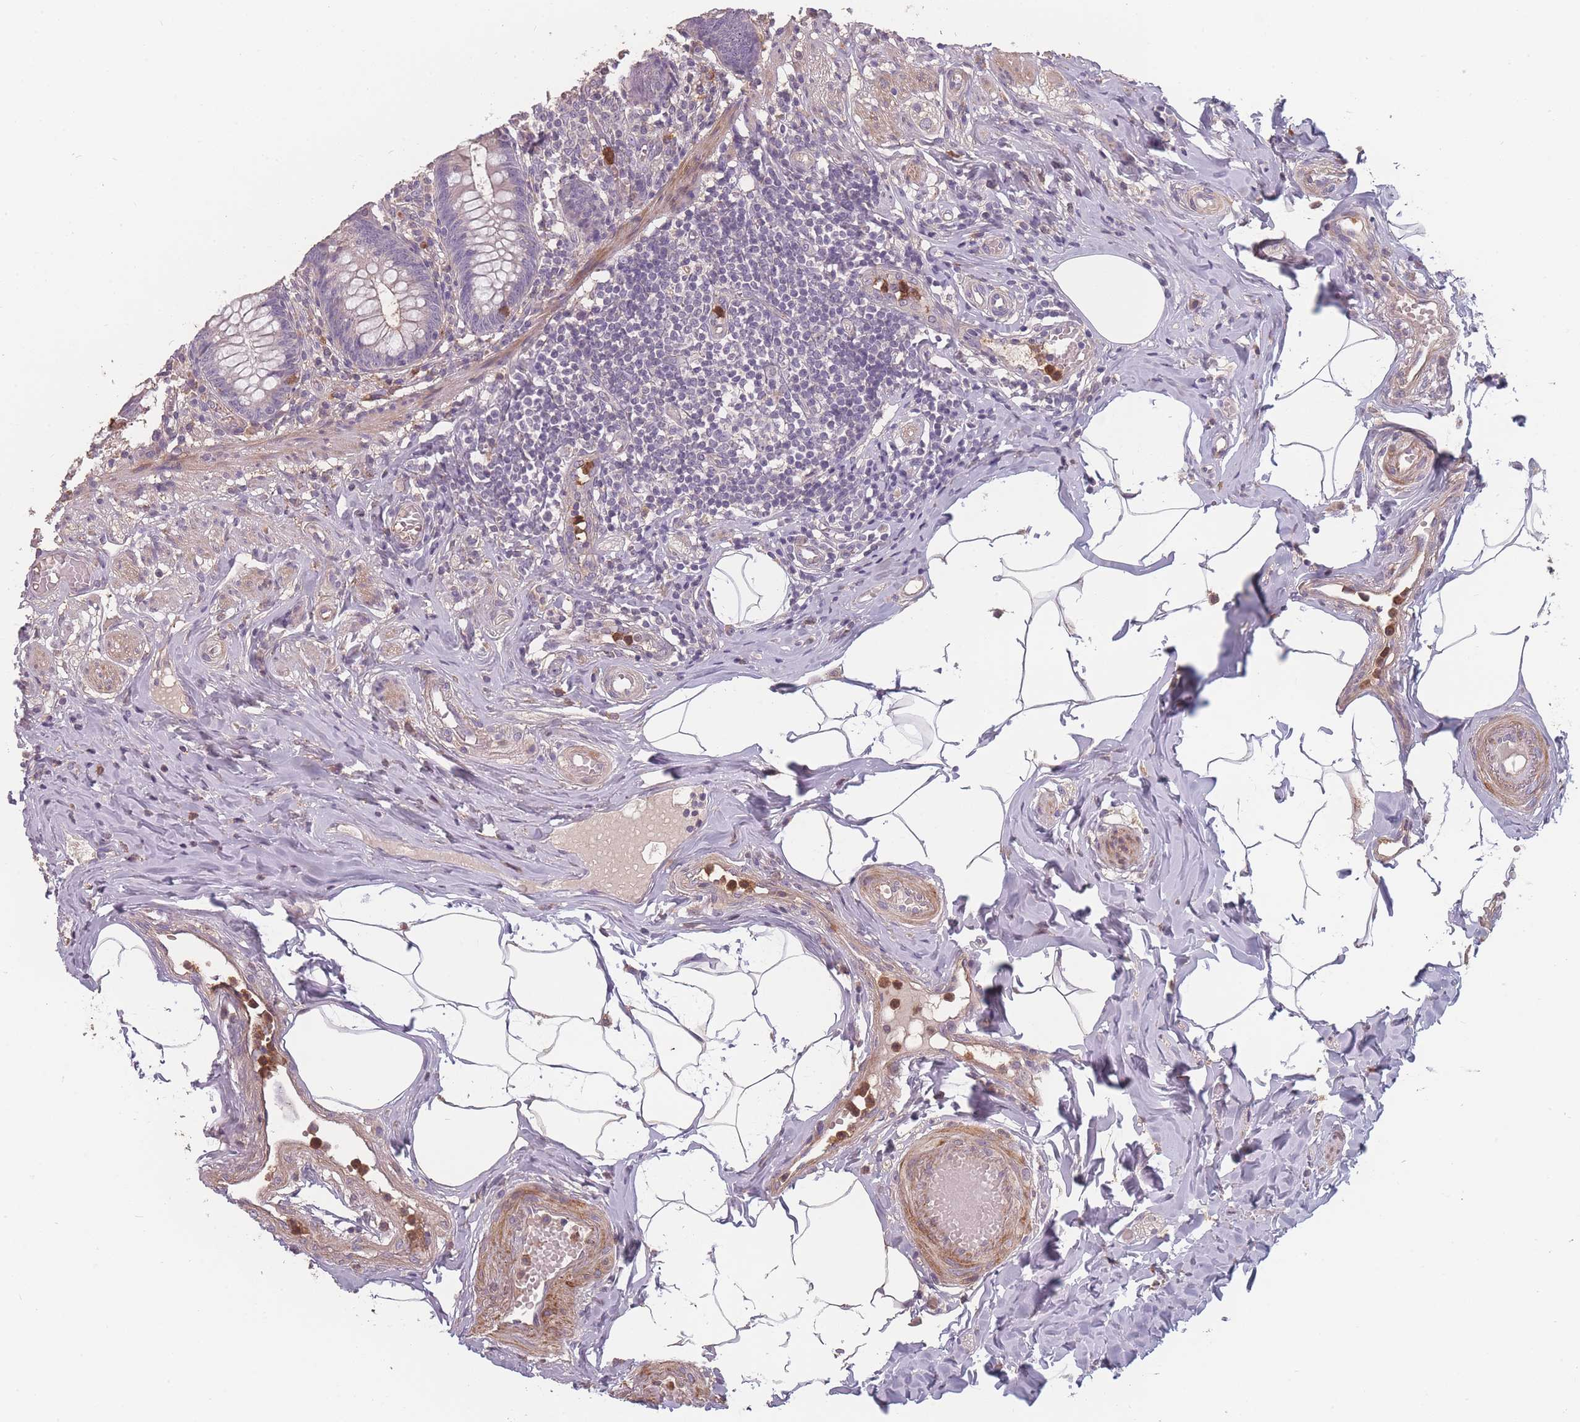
{"staining": {"intensity": "negative", "quantity": "none", "location": "none"}, "tissue": "appendix", "cell_type": "Glandular cells", "image_type": "normal", "snomed": [{"axis": "morphology", "description": "Normal tissue, NOS"}, {"axis": "topography", "description": "Appendix"}], "caption": "Immunohistochemistry photomicrograph of benign appendix stained for a protein (brown), which reveals no staining in glandular cells. The staining was performed using DAB to visualize the protein expression in brown, while the nuclei were stained in blue with hematoxylin (Magnification: 20x).", "gene": "BST1", "patient": {"sex": "male", "age": 55}}